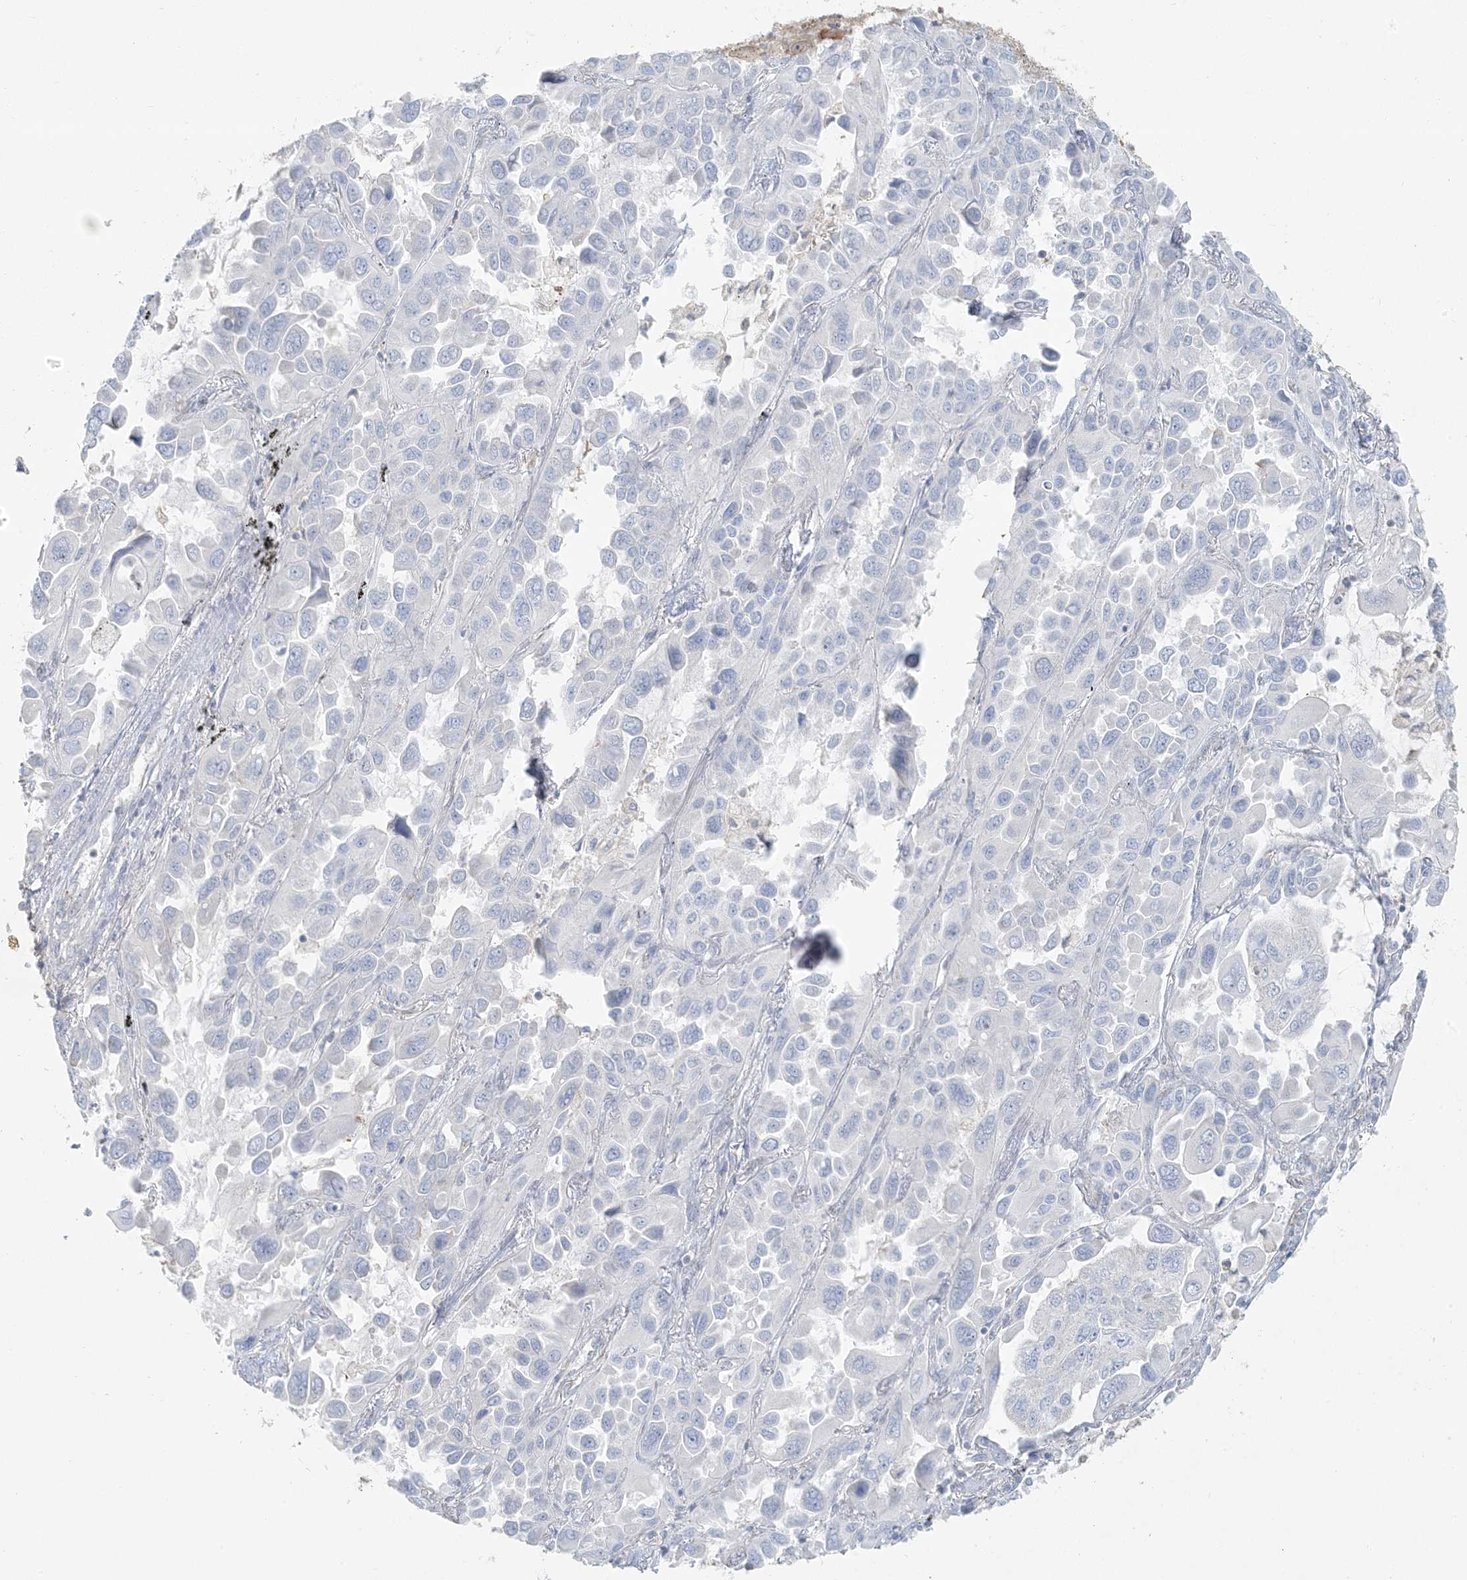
{"staining": {"intensity": "negative", "quantity": "none", "location": "none"}, "tissue": "lung cancer", "cell_type": "Tumor cells", "image_type": "cancer", "snomed": [{"axis": "morphology", "description": "Adenocarcinoma, NOS"}, {"axis": "topography", "description": "Lung"}], "caption": "The IHC histopathology image has no significant staining in tumor cells of adenocarcinoma (lung) tissue.", "gene": "HACL1", "patient": {"sex": "male", "age": 64}}